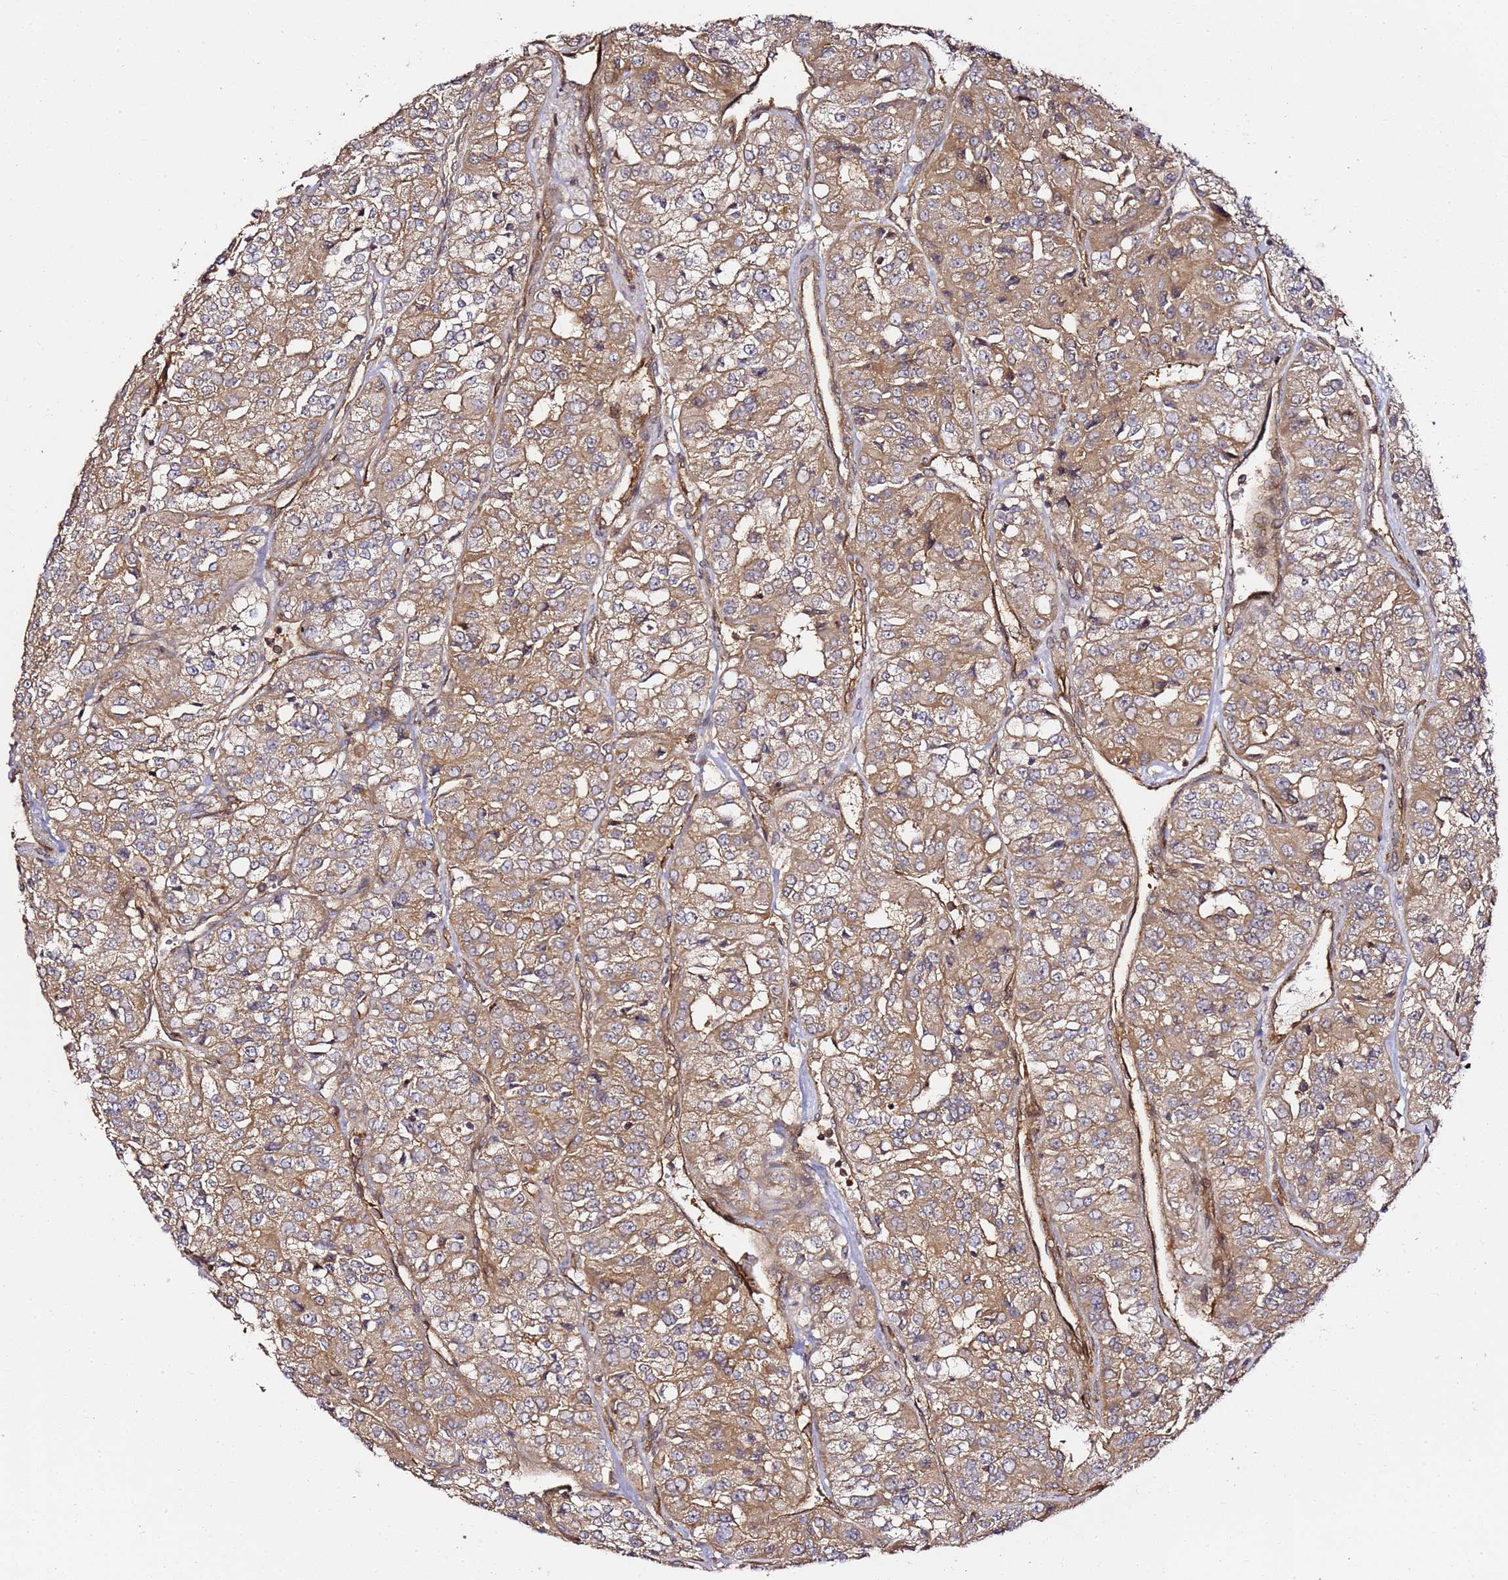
{"staining": {"intensity": "moderate", "quantity": ">75%", "location": "cytoplasmic/membranous"}, "tissue": "renal cancer", "cell_type": "Tumor cells", "image_type": "cancer", "snomed": [{"axis": "morphology", "description": "Adenocarcinoma, NOS"}, {"axis": "topography", "description": "Kidney"}], "caption": "About >75% of tumor cells in human renal cancer (adenocarcinoma) display moderate cytoplasmic/membranous protein expression as visualized by brown immunohistochemical staining.", "gene": "CCNYL1", "patient": {"sex": "female", "age": 63}}